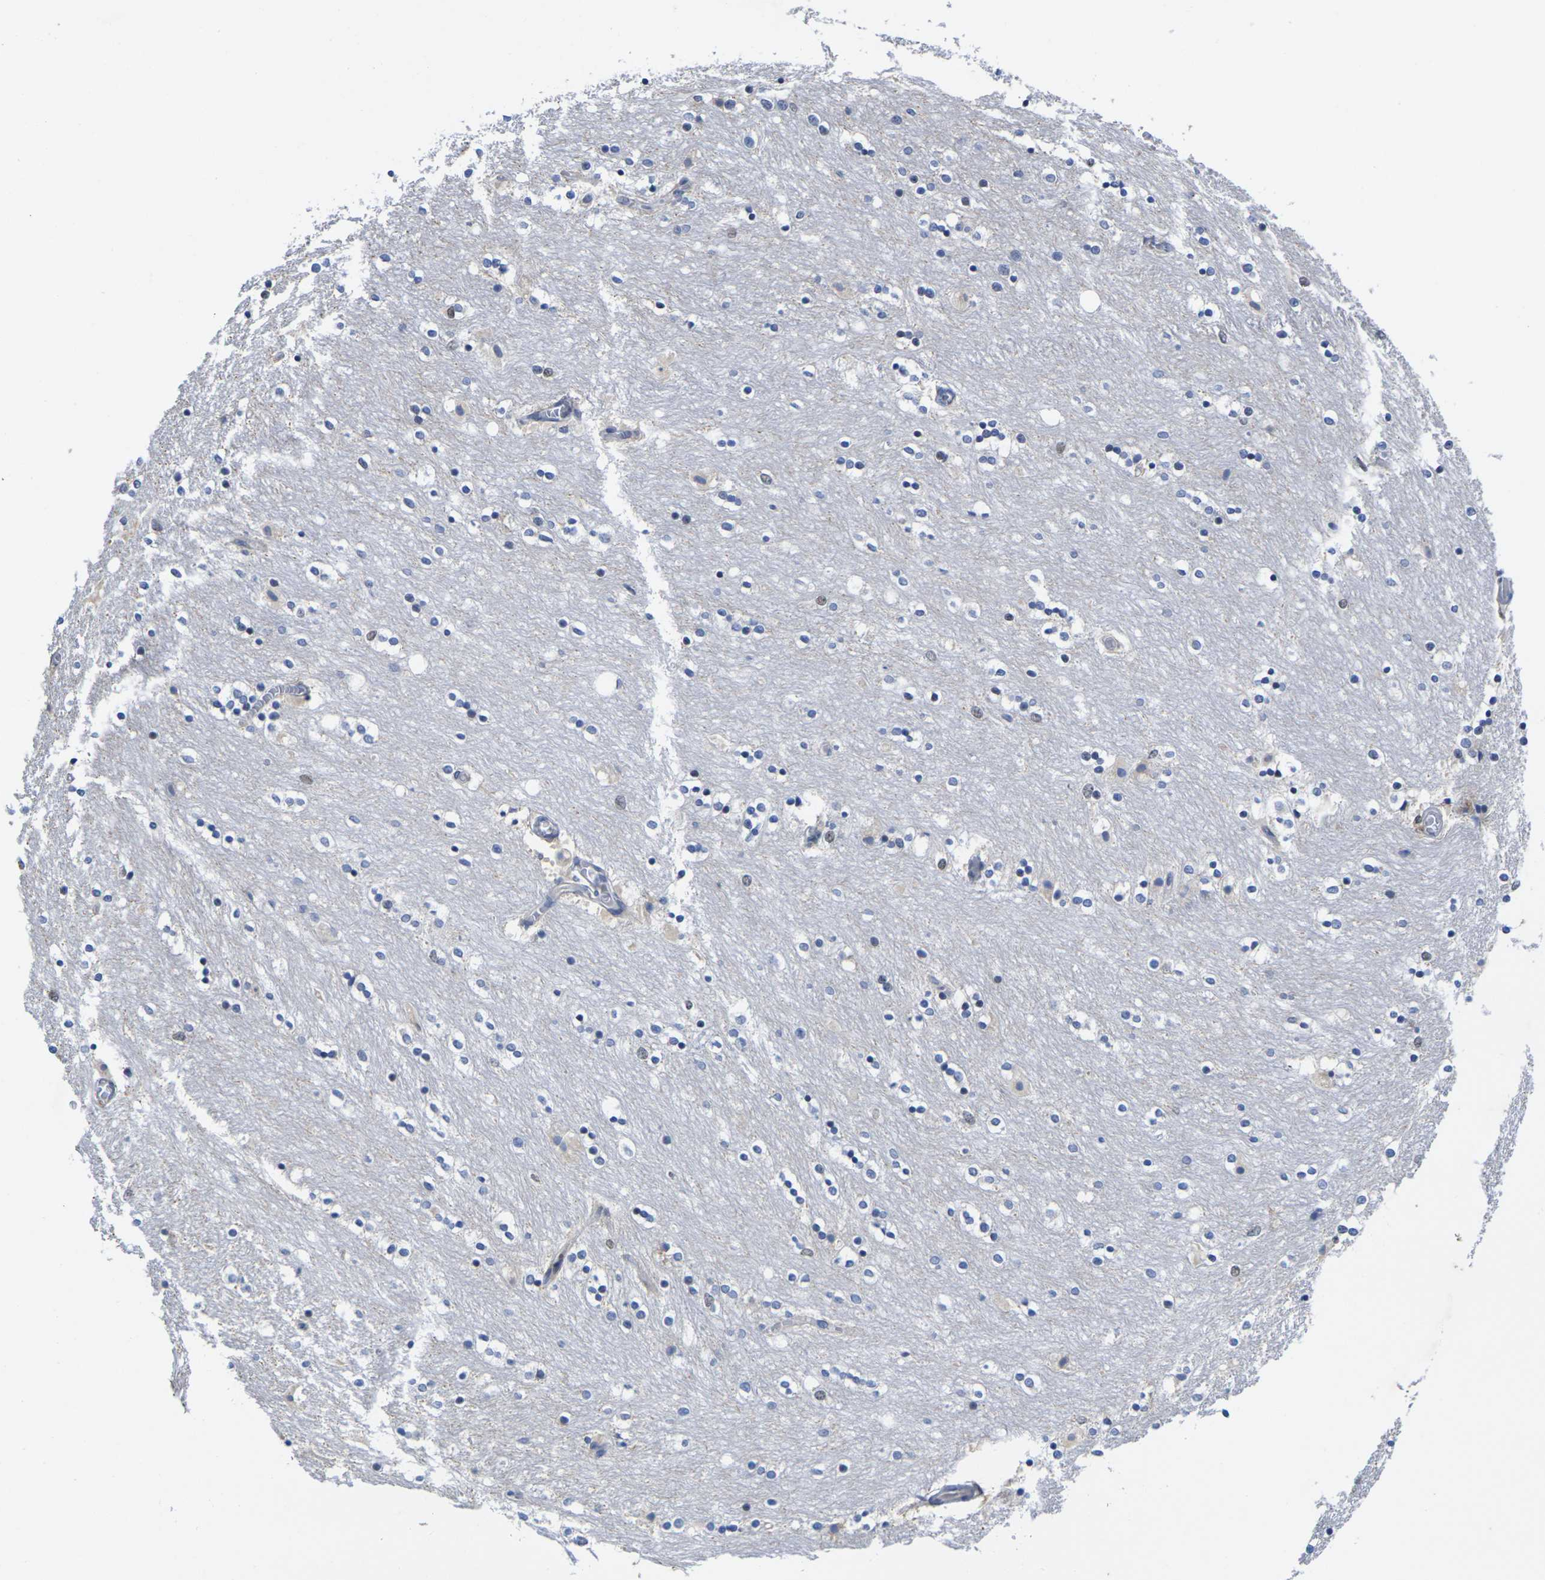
{"staining": {"intensity": "negative", "quantity": "none", "location": "none"}, "tissue": "caudate", "cell_type": "Glial cells", "image_type": "normal", "snomed": [{"axis": "morphology", "description": "Normal tissue, NOS"}, {"axis": "topography", "description": "Lateral ventricle wall"}], "caption": "The micrograph exhibits no staining of glial cells in unremarkable caudate.", "gene": "IKZF1", "patient": {"sex": "female", "age": 54}}